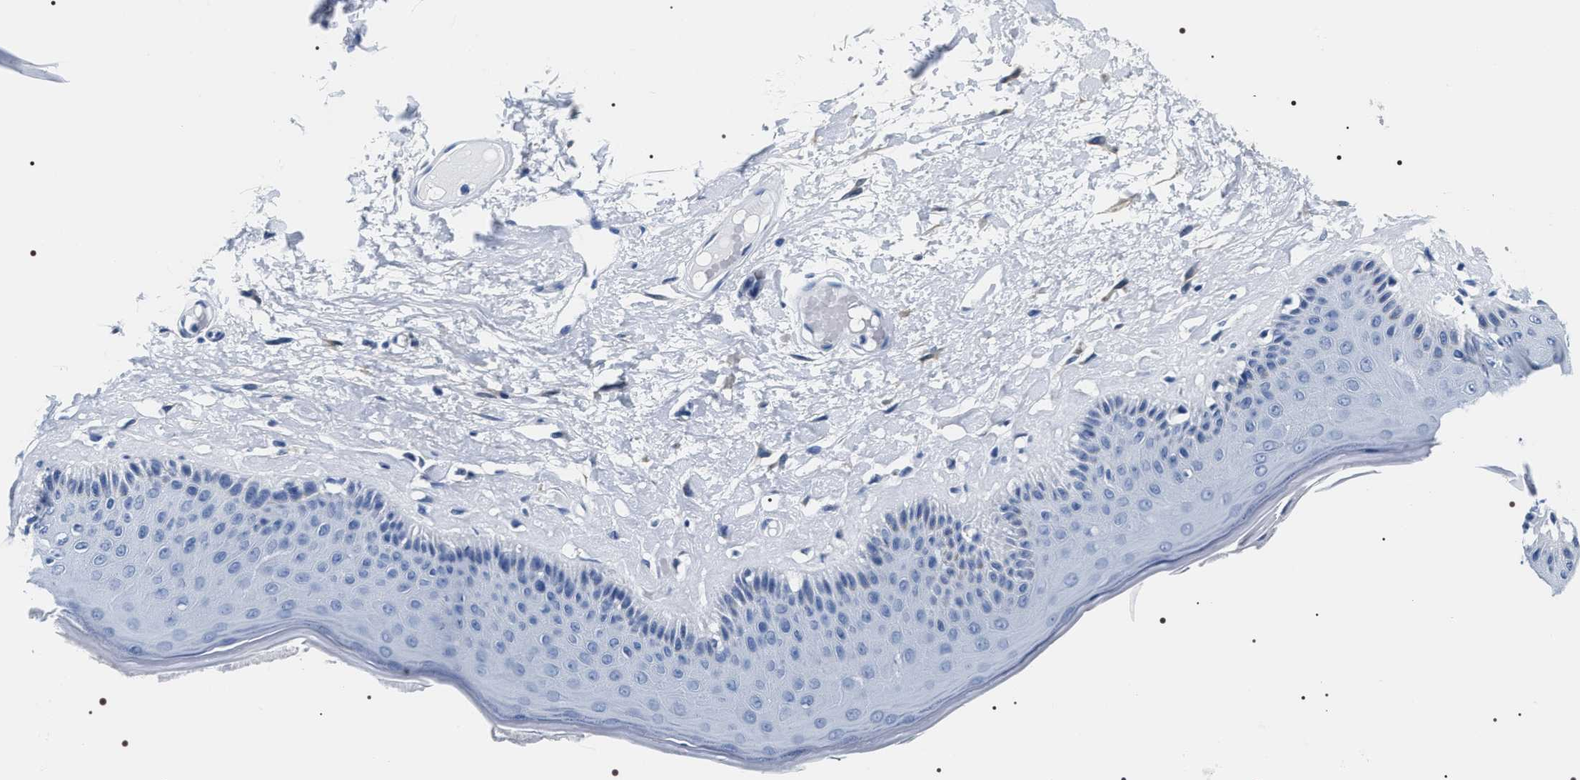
{"staining": {"intensity": "negative", "quantity": "none", "location": "none"}, "tissue": "skin", "cell_type": "Epidermal cells", "image_type": "normal", "snomed": [{"axis": "morphology", "description": "Normal tissue, NOS"}, {"axis": "topography", "description": "Vulva"}], "caption": "An immunohistochemistry (IHC) micrograph of unremarkable skin is shown. There is no staining in epidermal cells of skin. (Brightfield microscopy of DAB immunohistochemistry at high magnification).", "gene": "ADH4", "patient": {"sex": "female", "age": 73}}